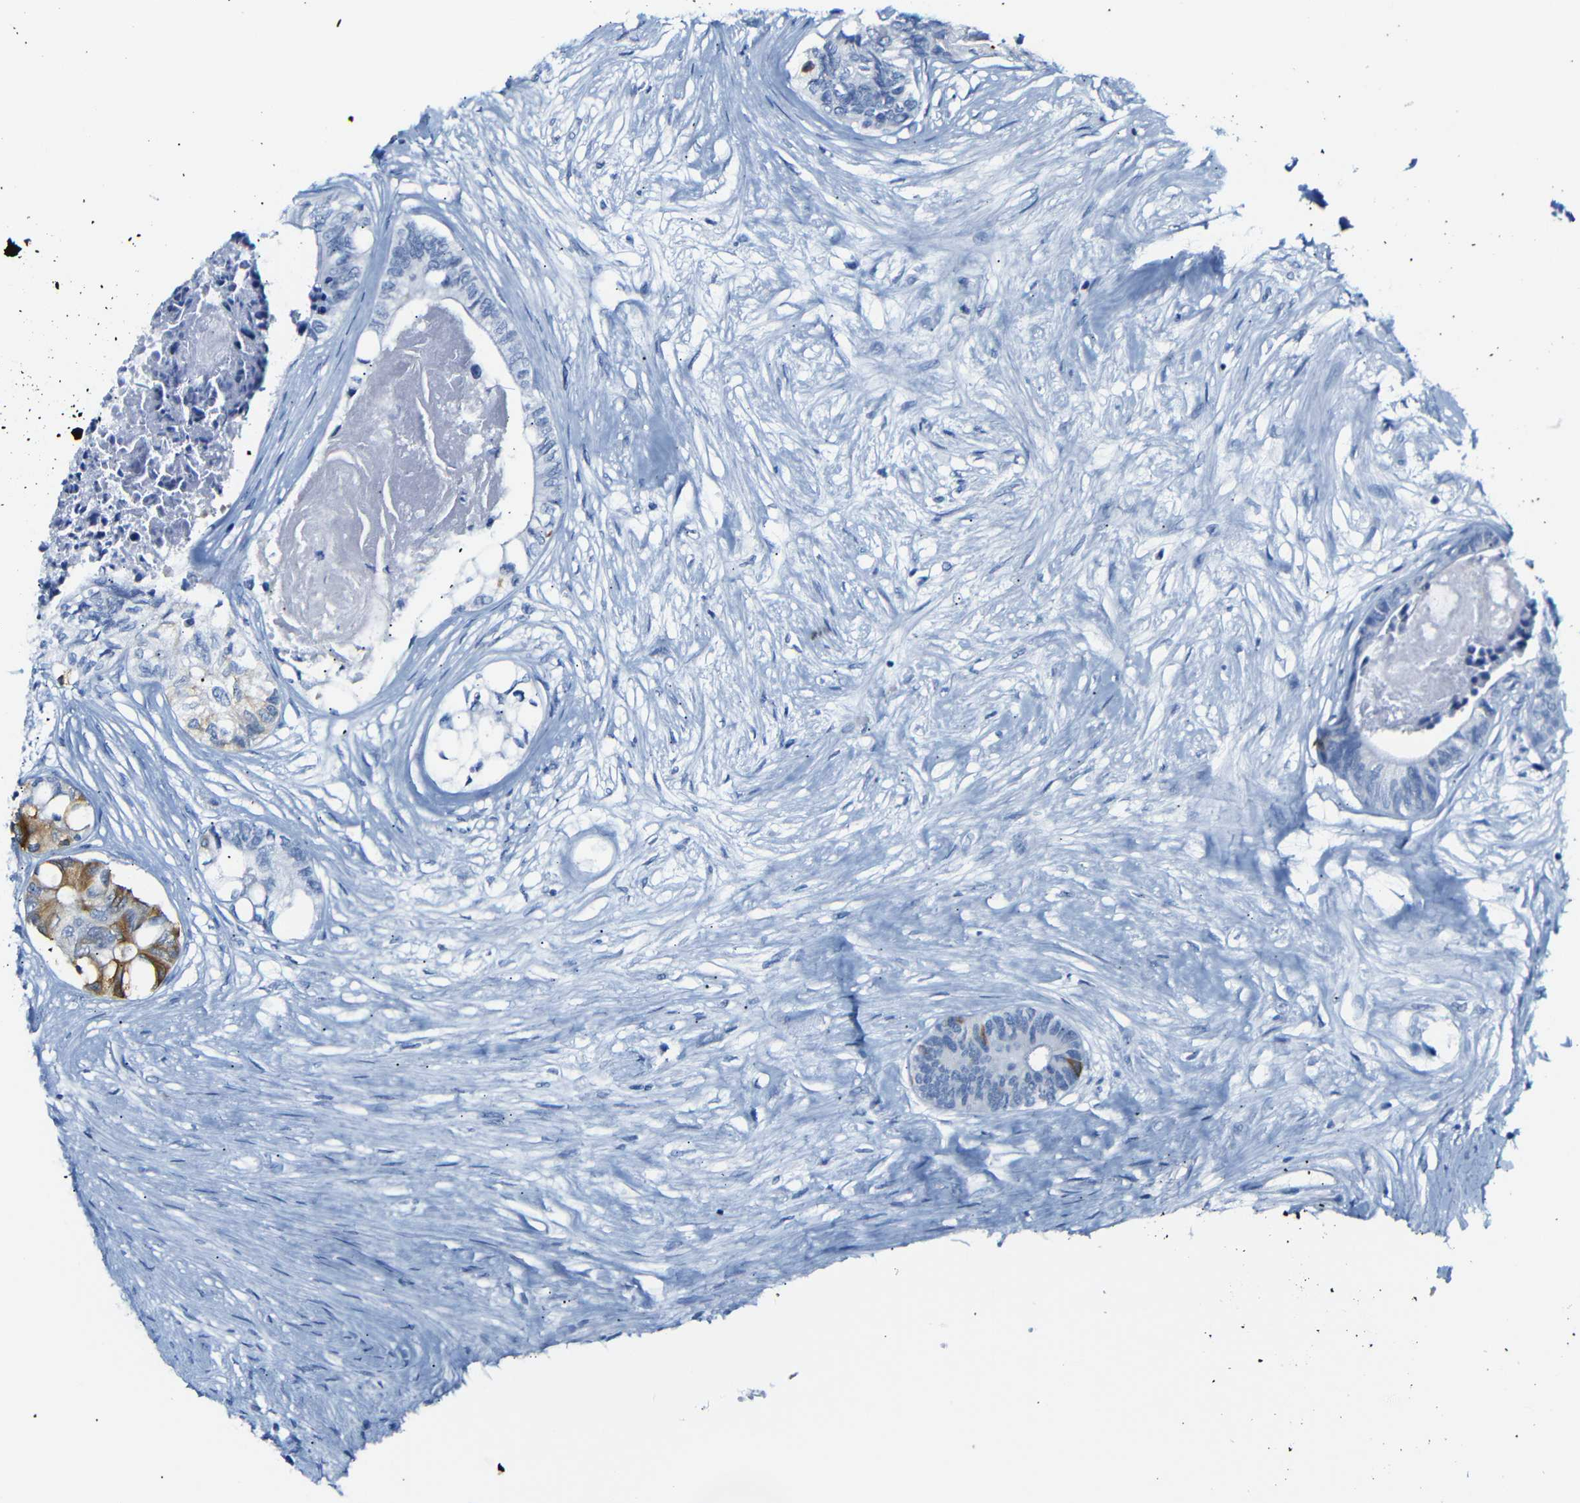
{"staining": {"intensity": "moderate", "quantity": "<25%", "location": "cytoplasmic/membranous"}, "tissue": "colorectal cancer", "cell_type": "Tumor cells", "image_type": "cancer", "snomed": [{"axis": "morphology", "description": "Adenocarcinoma, NOS"}, {"axis": "topography", "description": "Rectum"}], "caption": "Adenocarcinoma (colorectal) stained with IHC displays moderate cytoplasmic/membranous expression in approximately <25% of tumor cells. (Stains: DAB in brown, nuclei in blue, Microscopy: brightfield microscopy at high magnification).", "gene": "ERVMER34-1", "patient": {"sex": "male", "age": 63}}